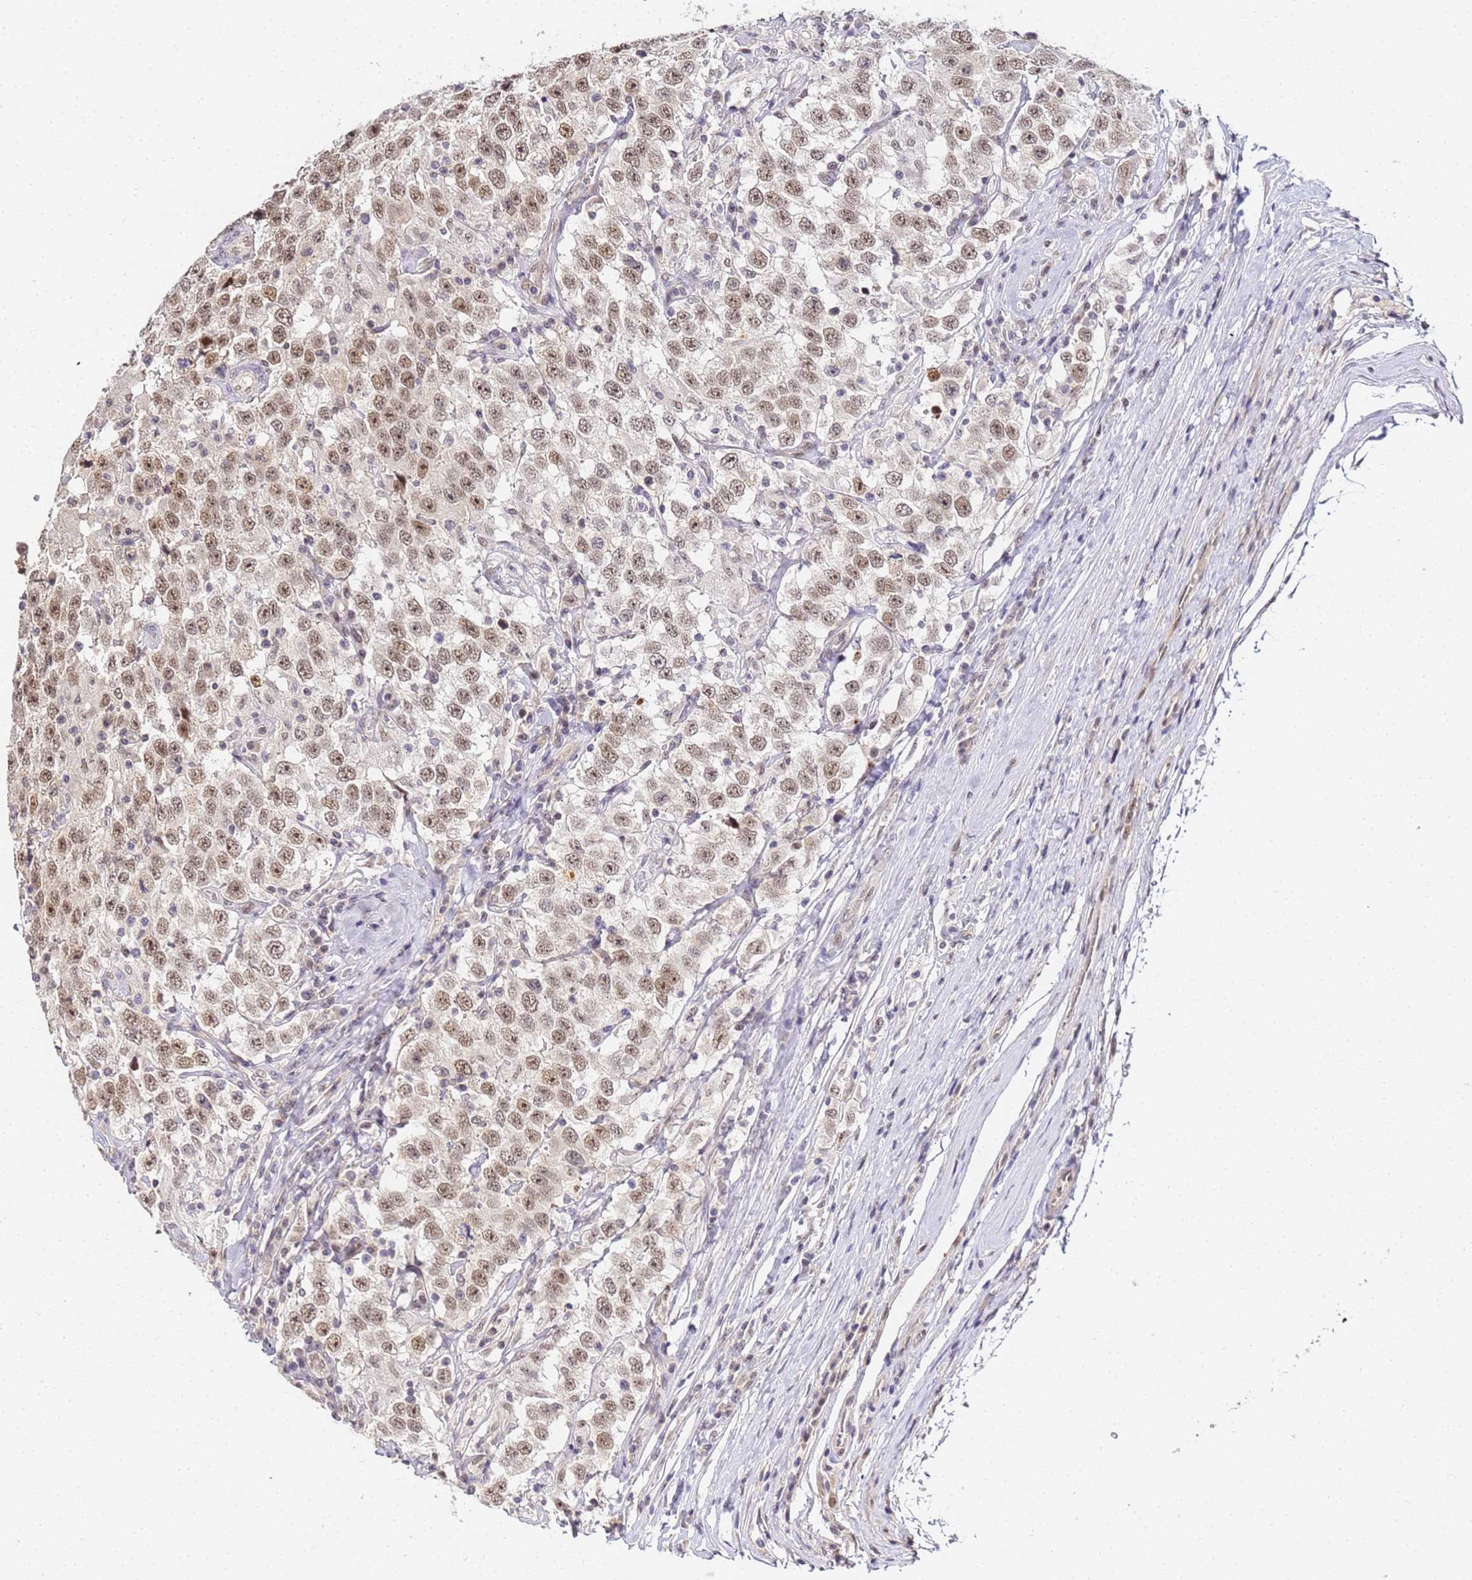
{"staining": {"intensity": "moderate", "quantity": ">75%", "location": "nuclear"}, "tissue": "testis cancer", "cell_type": "Tumor cells", "image_type": "cancer", "snomed": [{"axis": "morphology", "description": "Seminoma, NOS"}, {"axis": "topography", "description": "Testis"}], "caption": "Testis seminoma stained with a protein marker demonstrates moderate staining in tumor cells.", "gene": "LSM3", "patient": {"sex": "male", "age": 41}}